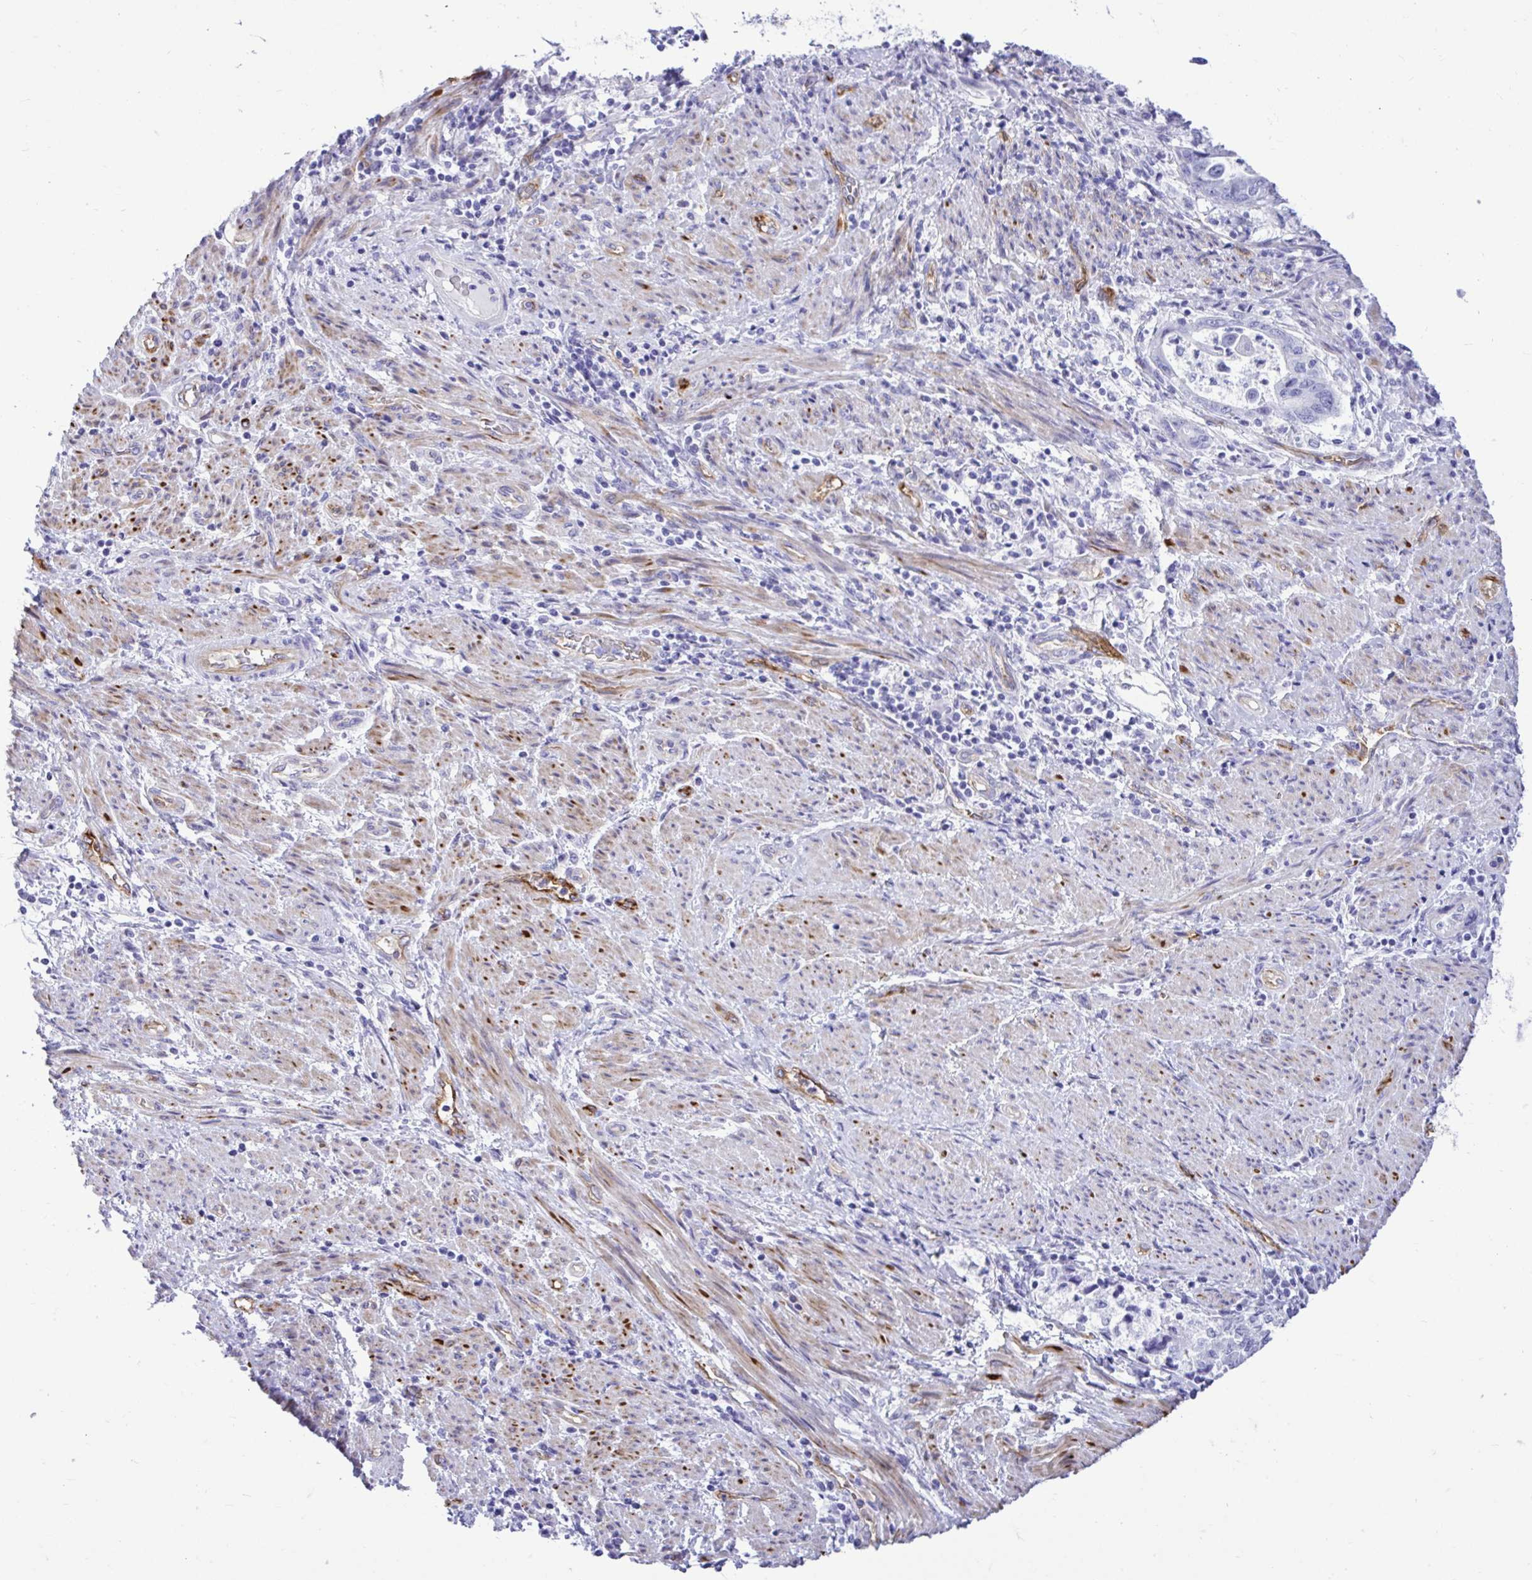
{"staining": {"intensity": "negative", "quantity": "none", "location": "none"}, "tissue": "endometrial cancer", "cell_type": "Tumor cells", "image_type": "cancer", "snomed": [{"axis": "morphology", "description": "Adenocarcinoma, NOS"}, {"axis": "topography", "description": "Endometrium"}], "caption": "Tumor cells are negative for protein expression in human endometrial adenocarcinoma. Brightfield microscopy of immunohistochemistry (IHC) stained with DAB (3,3'-diaminobenzidine) (brown) and hematoxylin (blue), captured at high magnification.", "gene": "ABCG2", "patient": {"sex": "female", "age": 65}}